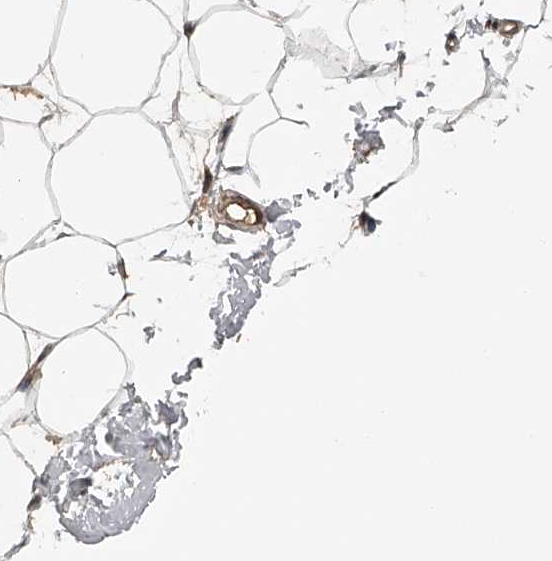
{"staining": {"intensity": "moderate", "quantity": ">75%", "location": "cytoplasmic/membranous,nuclear"}, "tissue": "breast", "cell_type": "Adipocytes", "image_type": "normal", "snomed": [{"axis": "morphology", "description": "Normal tissue, NOS"}, {"axis": "topography", "description": "Breast"}], "caption": "This image exhibits immunohistochemistry staining of normal breast, with medium moderate cytoplasmic/membranous,nuclear expression in about >75% of adipocytes.", "gene": "PLEKHG1", "patient": {"sex": "female", "age": 23}}